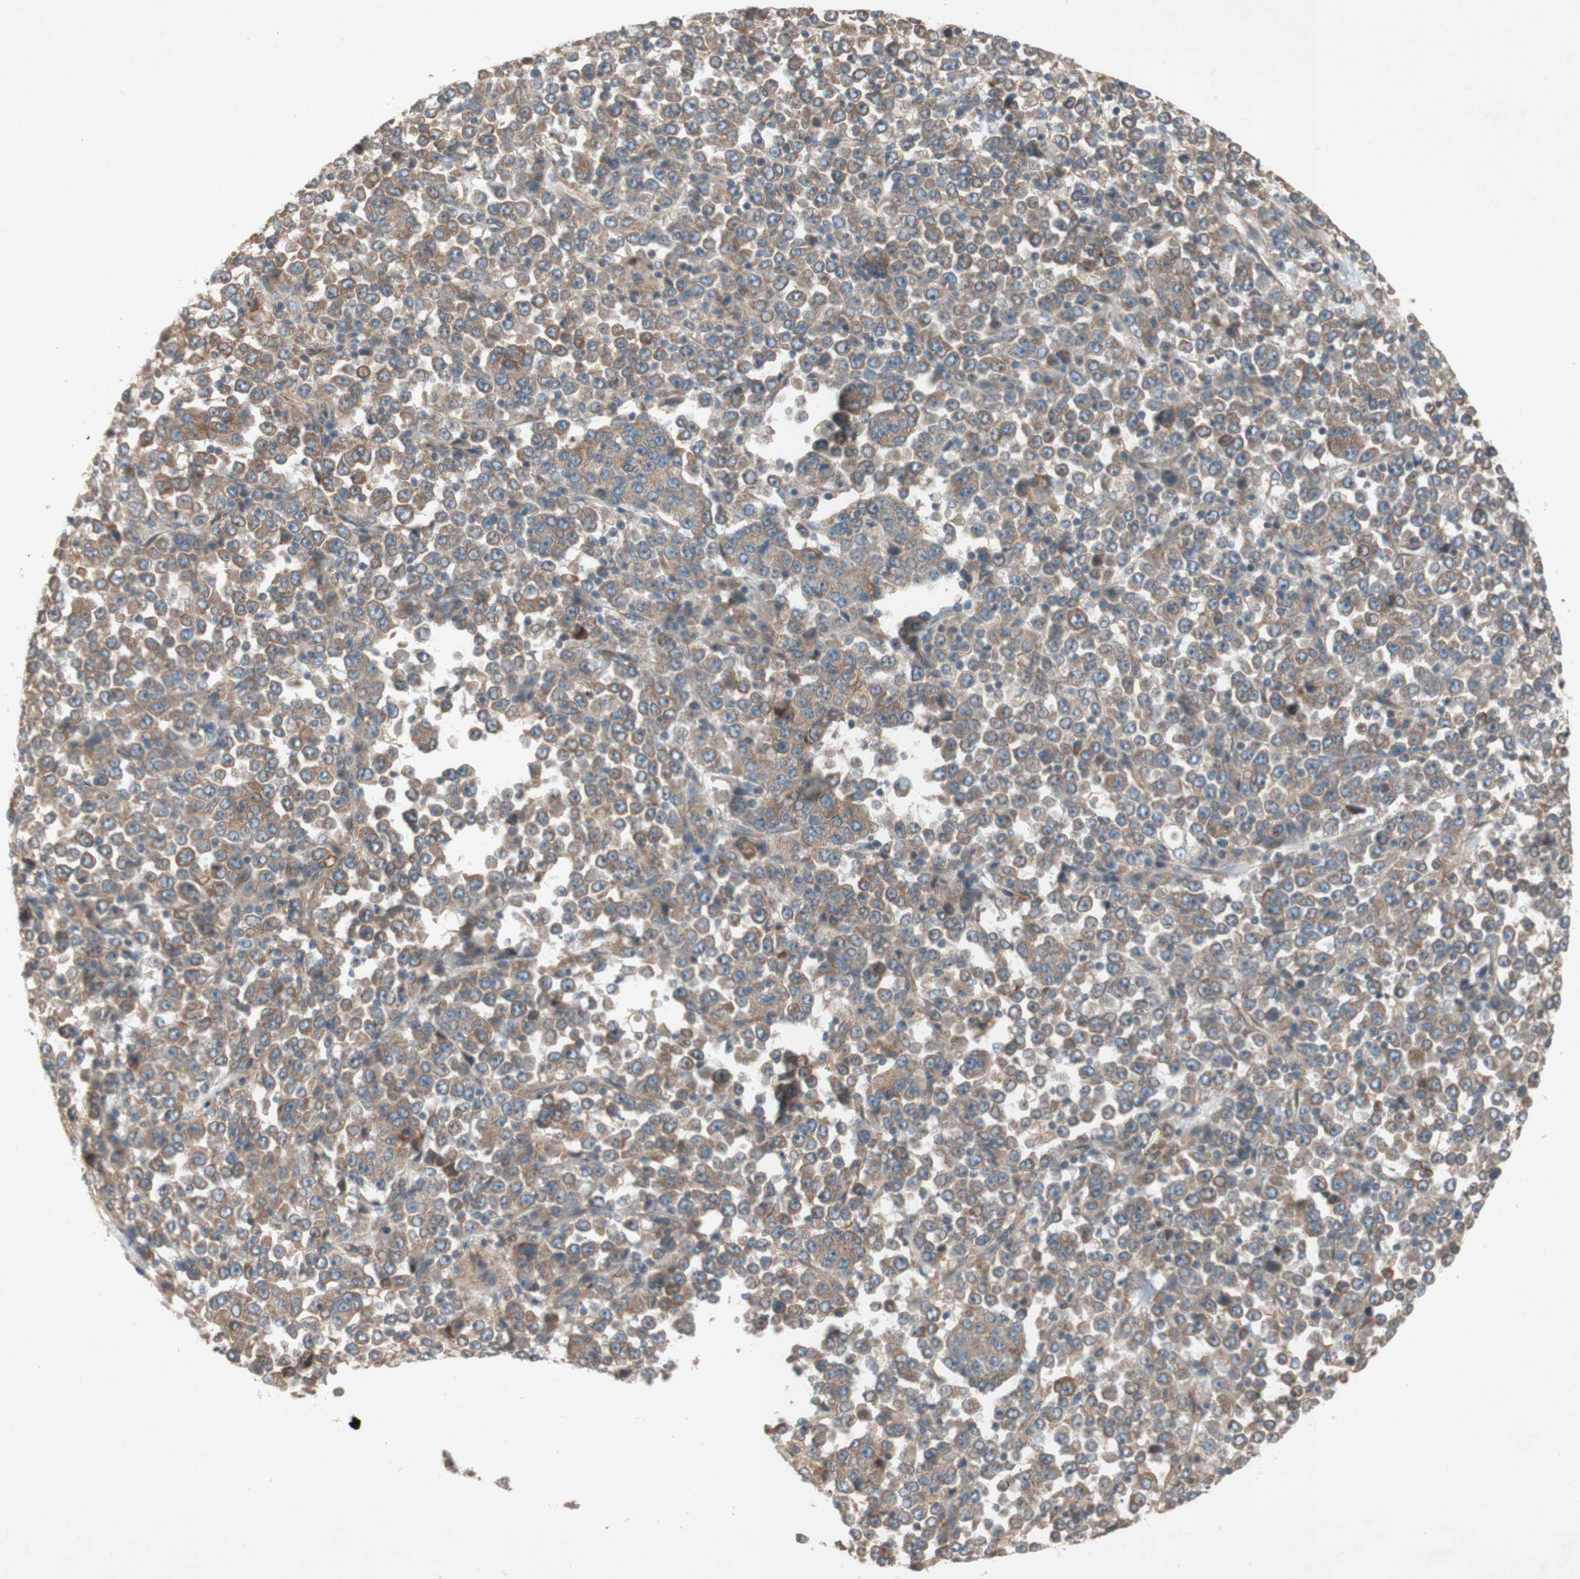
{"staining": {"intensity": "moderate", "quantity": ">75%", "location": "cytoplasmic/membranous"}, "tissue": "stomach cancer", "cell_type": "Tumor cells", "image_type": "cancer", "snomed": [{"axis": "morphology", "description": "Normal tissue, NOS"}, {"axis": "morphology", "description": "Adenocarcinoma, NOS"}, {"axis": "topography", "description": "Stomach, upper"}, {"axis": "topography", "description": "Stomach"}], "caption": "DAB immunohistochemical staining of human stomach cancer demonstrates moderate cytoplasmic/membranous protein staining in approximately >75% of tumor cells.", "gene": "SOCS2", "patient": {"sex": "male", "age": 59}}